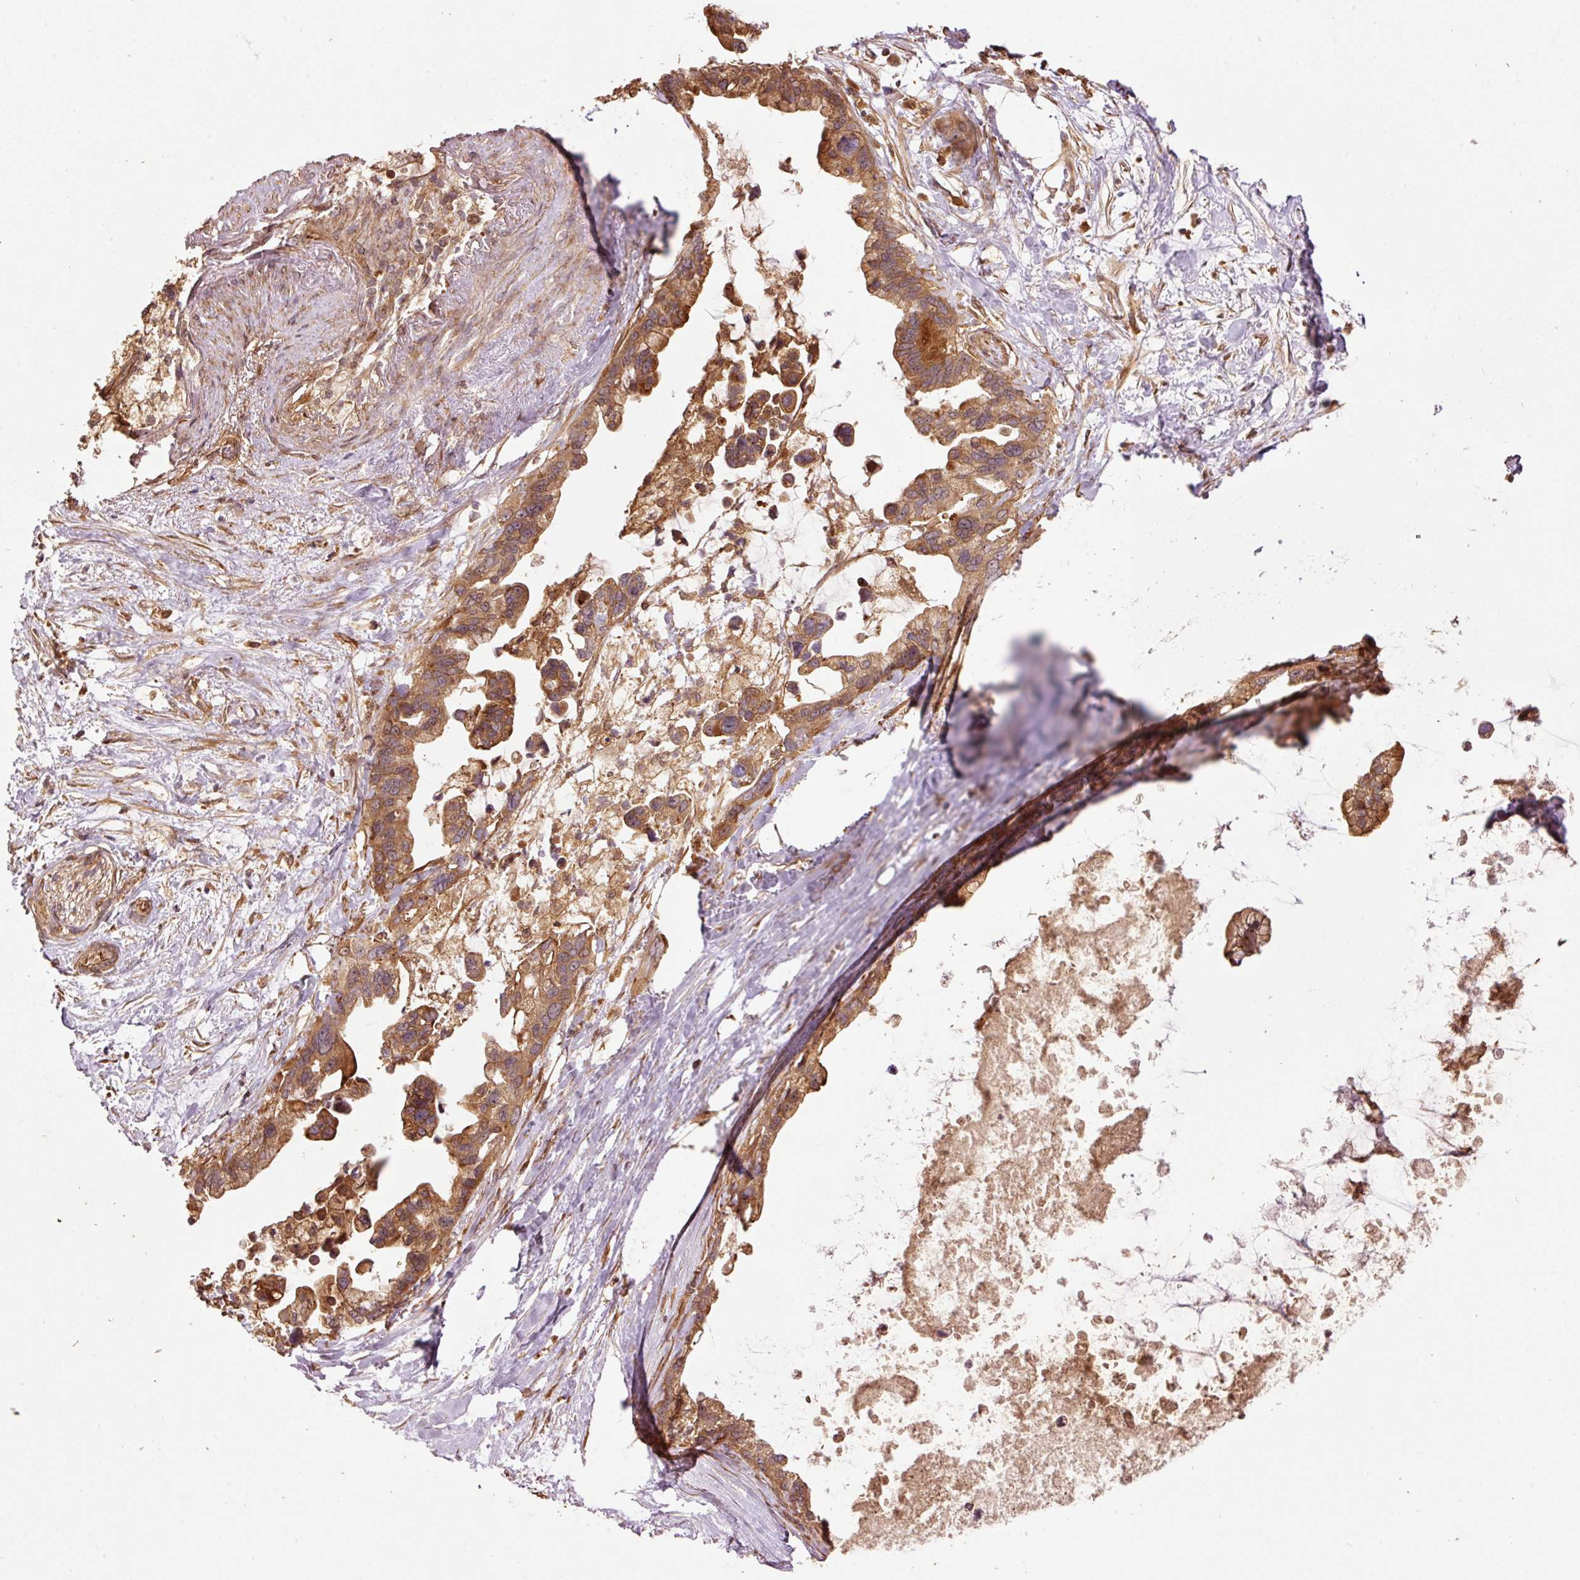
{"staining": {"intensity": "strong", "quantity": ">75%", "location": "cytoplasmic/membranous,nuclear"}, "tissue": "pancreatic cancer", "cell_type": "Tumor cells", "image_type": "cancer", "snomed": [{"axis": "morphology", "description": "Adenocarcinoma, NOS"}, {"axis": "topography", "description": "Pancreas"}], "caption": "Strong cytoplasmic/membranous and nuclear protein positivity is appreciated in about >75% of tumor cells in pancreatic adenocarcinoma.", "gene": "OXER1", "patient": {"sex": "female", "age": 83}}